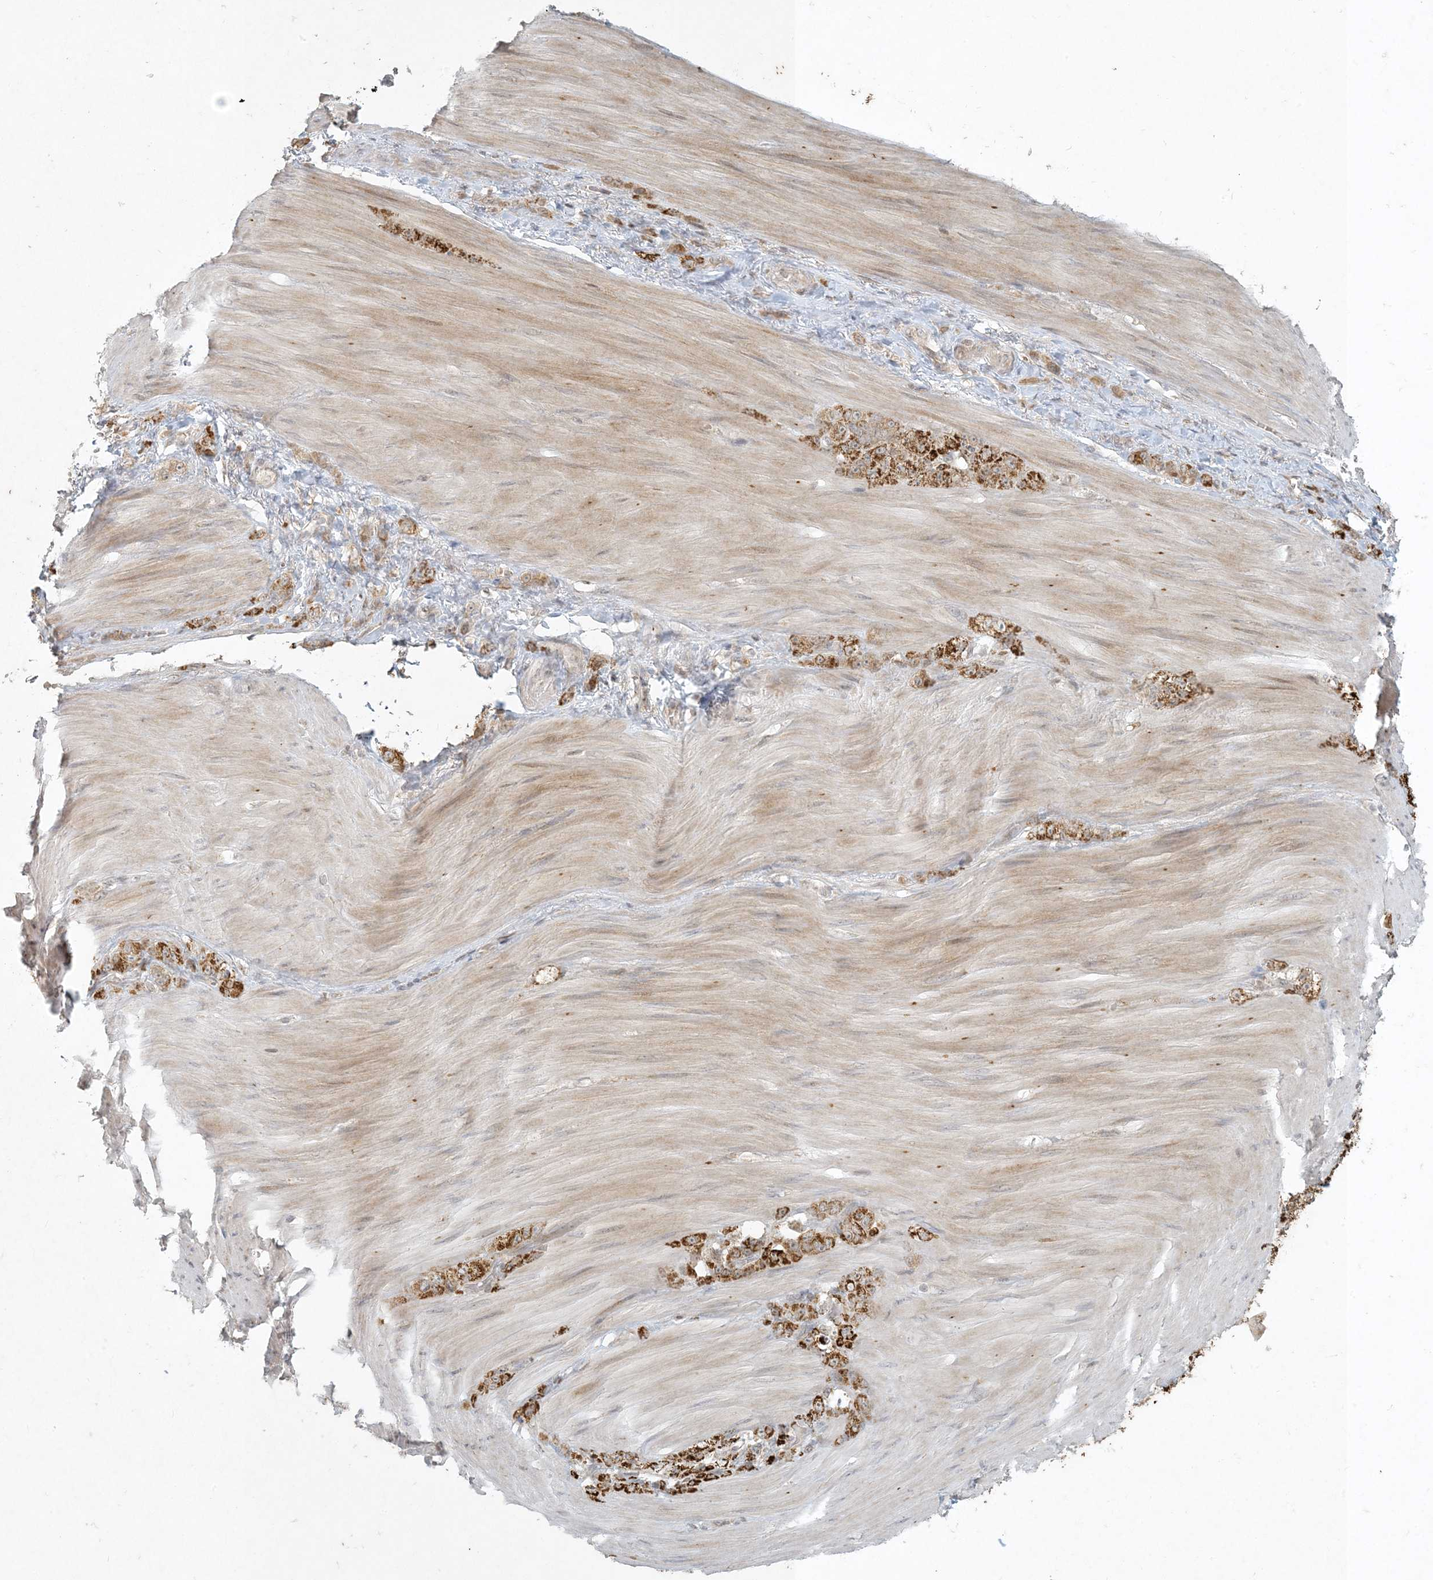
{"staining": {"intensity": "moderate", "quantity": ">75%", "location": "cytoplasmic/membranous"}, "tissue": "stomach cancer", "cell_type": "Tumor cells", "image_type": "cancer", "snomed": [{"axis": "morphology", "description": "Normal tissue, NOS"}, {"axis": "morphology", "description": "Adenocarcinoma, NOS"}, {"axis": "topography", "description": "Stomach"}], "caption": "This is a photomicrograph of immunohistochemistry (IHC) staining of stomach adenocarcinoma, which shows moderate positivity in the cytoplasmic/membranous of tumor cells.", "gene": "CTDNEP1", "patient": {"sex": "male", "age": 82}}